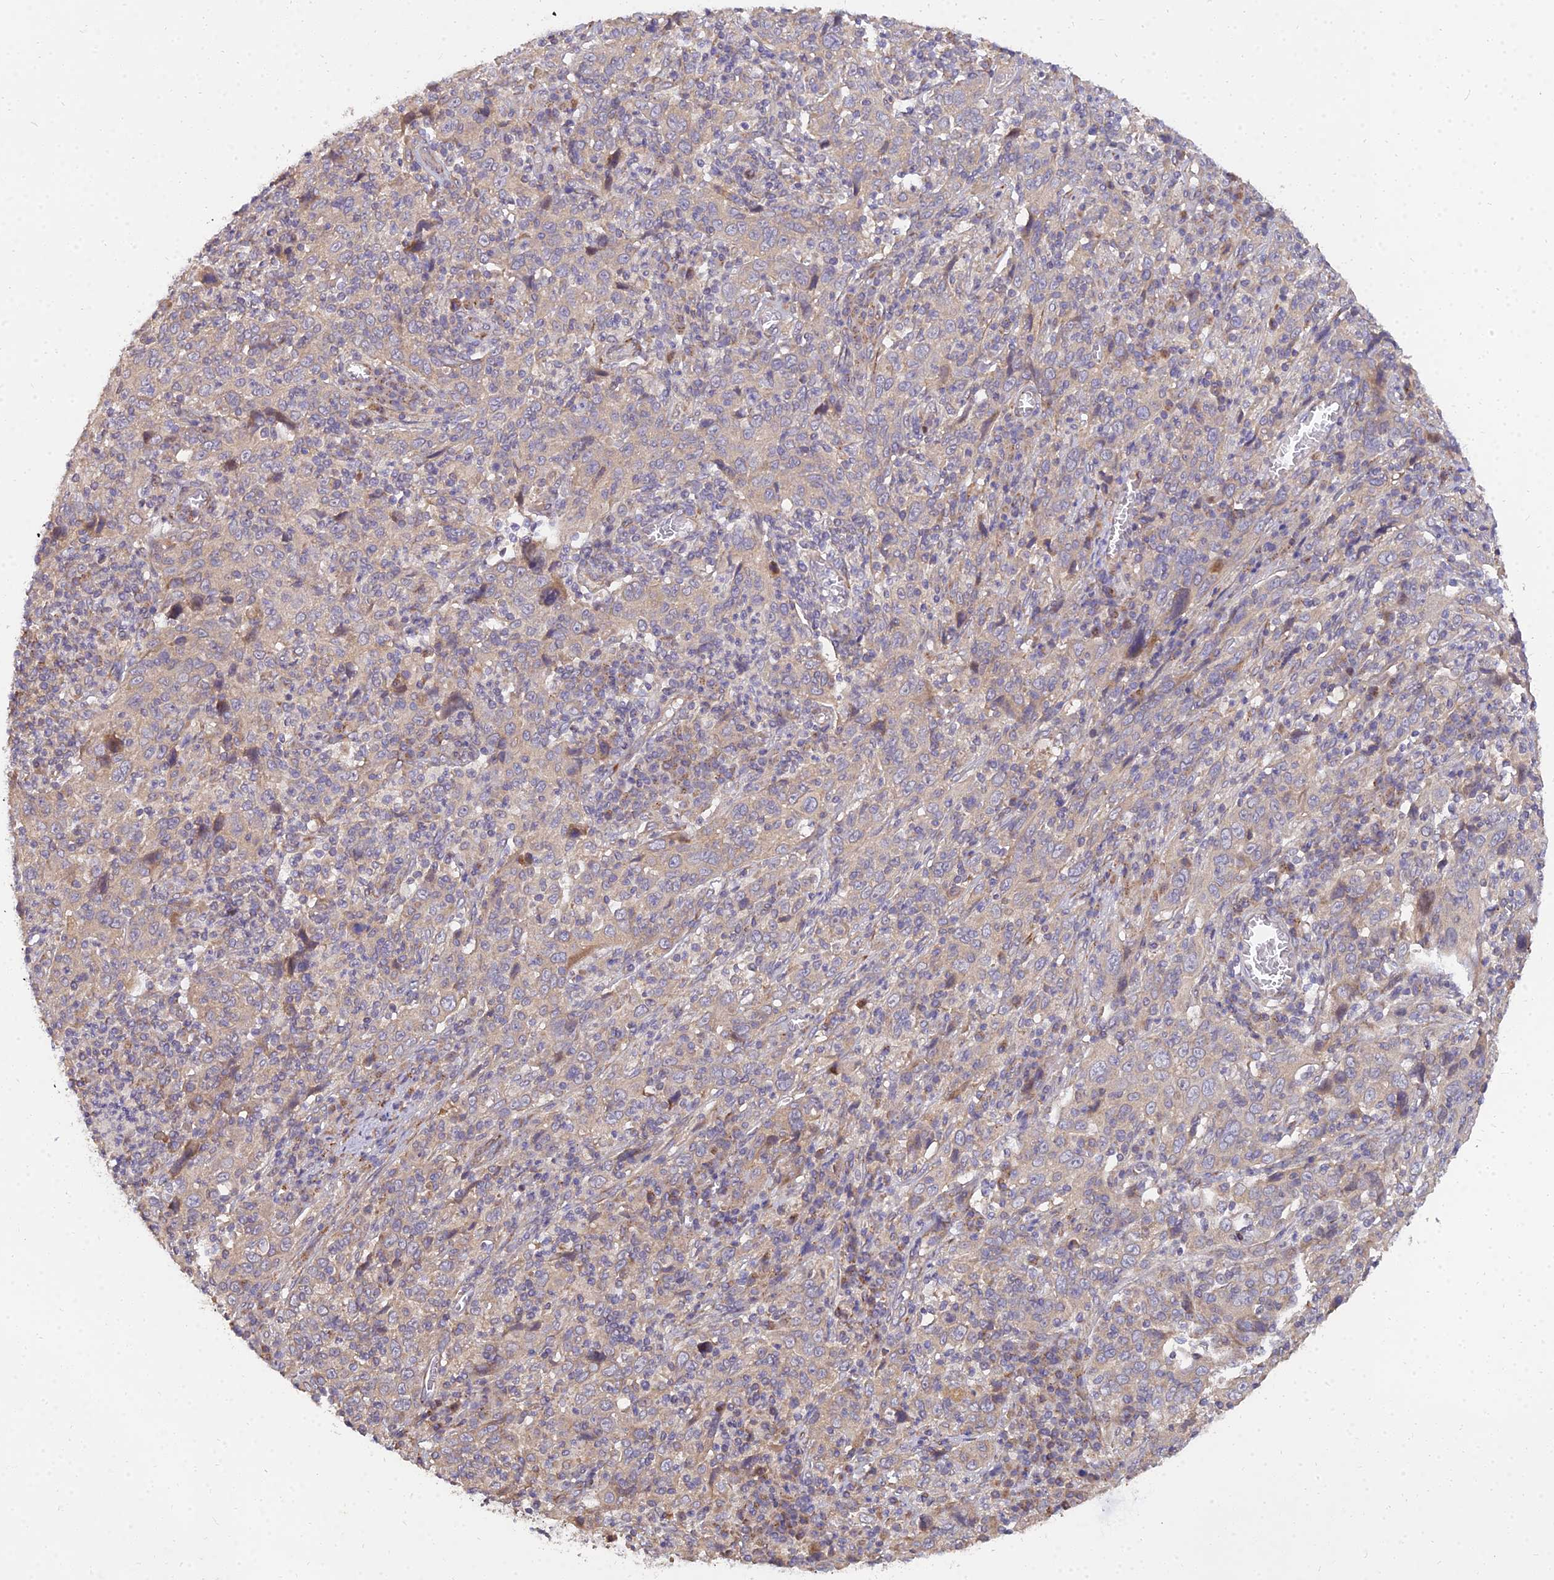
{"staining": {"intensity": "weak", "quantity": ">75%", "location": "cytoplasmic/membranous"}, "tissue": "cervical cancer", "cell_type": "Tumor cells", "image_type": "cancer", "snomed": [{"axis": "morphology", "description": "Squamous cell carcinoma, NOS"}, {"axis": "topography", "description": "Cervix"}], "caption": "Cervical cancer (squamous cell carcinoma) tissue shows weak cytoplasmic/membranous positivity in approximately >75% of tumor cells", "gene": "ARL8B", "patient": {"sex": "female", "age": 46}}